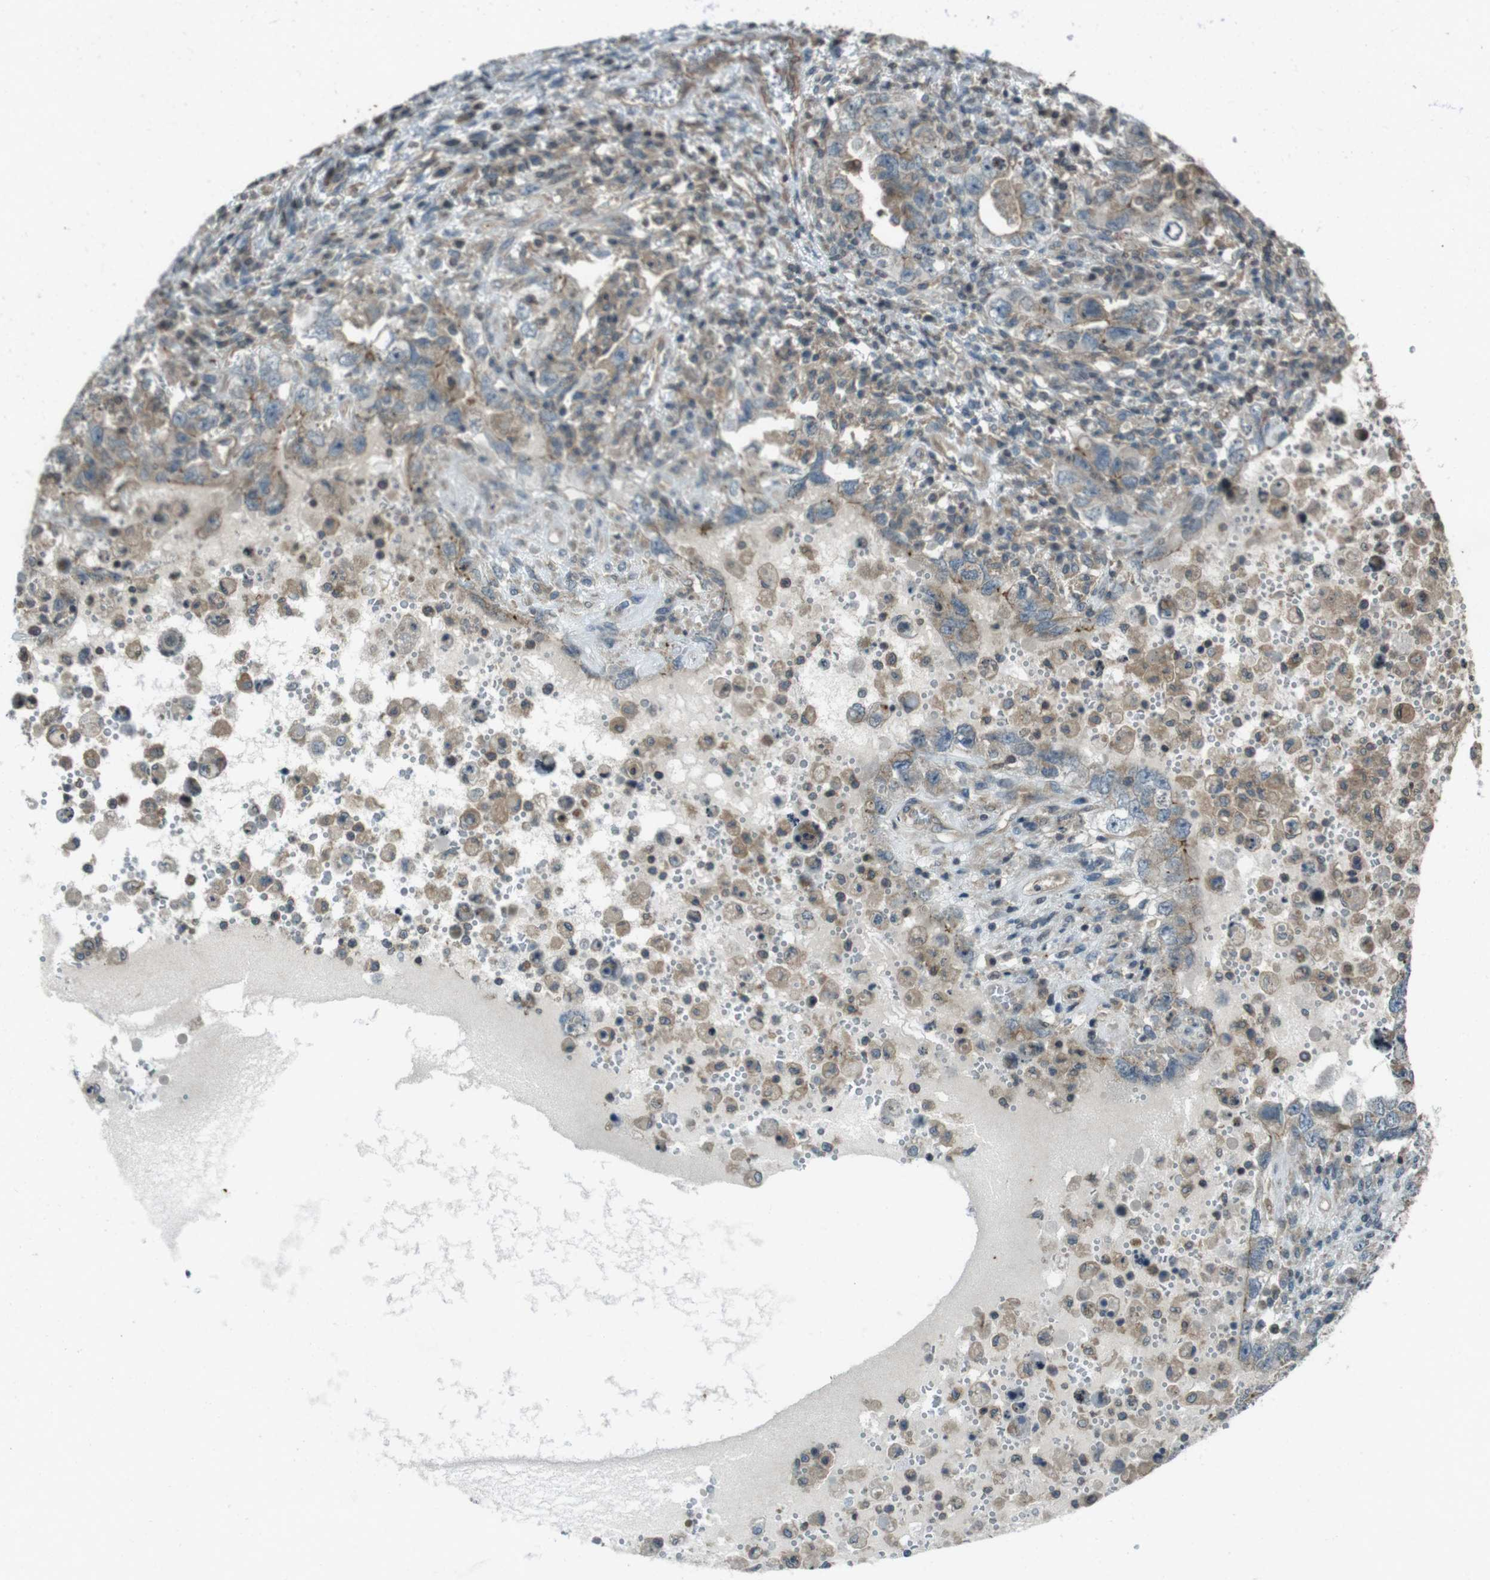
{"staining": {"intensity": "weak", "quantity": "<25%", "location": "cytoplasmic/membranous"}, "tissue": "testis cancer", "cell_type": "Tumor cells", "image_type": "cancer", "snomed": [{"axis": "morphology", "description": "Carcinoma, Embryonal, NOS"}, {"axis": "topography", "description": "Testis"}], "caption": "Immunohistochemistry (IHC) micrograph of neoplastic tissue: testis cancer (embryonal carcinoma) stained with DAB exhibits no significant protein positivity in tumor cells.", "gene": "ZYX", "patient": {"sex": "male", "age": 26}}